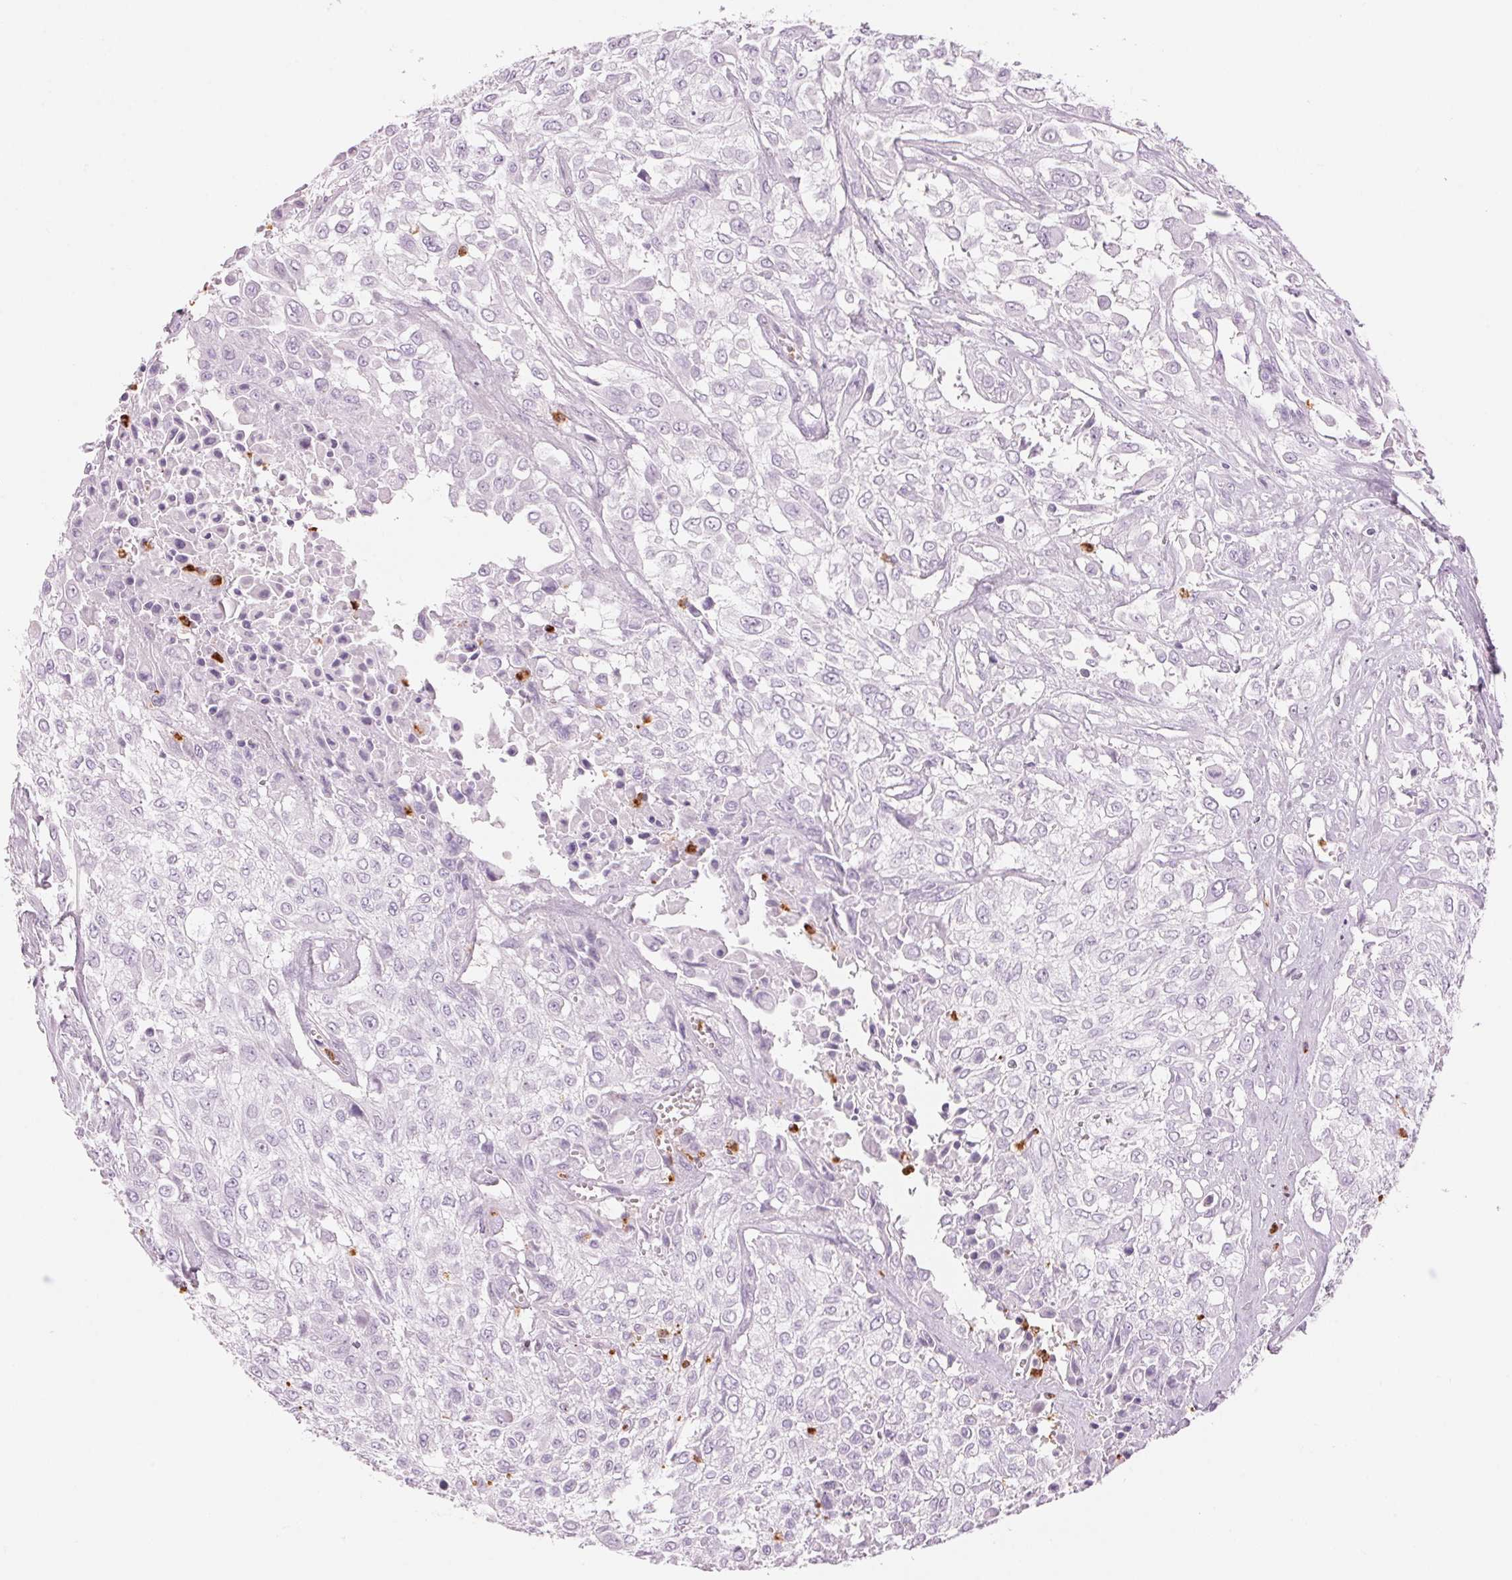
{"staining": {"intensity": "negative", "quantity": "none", "location": "none"}, "tissue": "urothelial cancer", "cell_type": "Tumor cells", "image_type": "cancer", "snomed": [{"axis": "morphology", "description": "Urothelial carcinoma, High grade"}, {"axis": "topography", "description": "Urinary bladder"}], "caption": "Urothelial cancer stained for a protein using immunohistochemistry (IHC) exhibits no staining tumor cells.", "gene": "KLK7", "patient": {"sex": "male", "age": 57}}